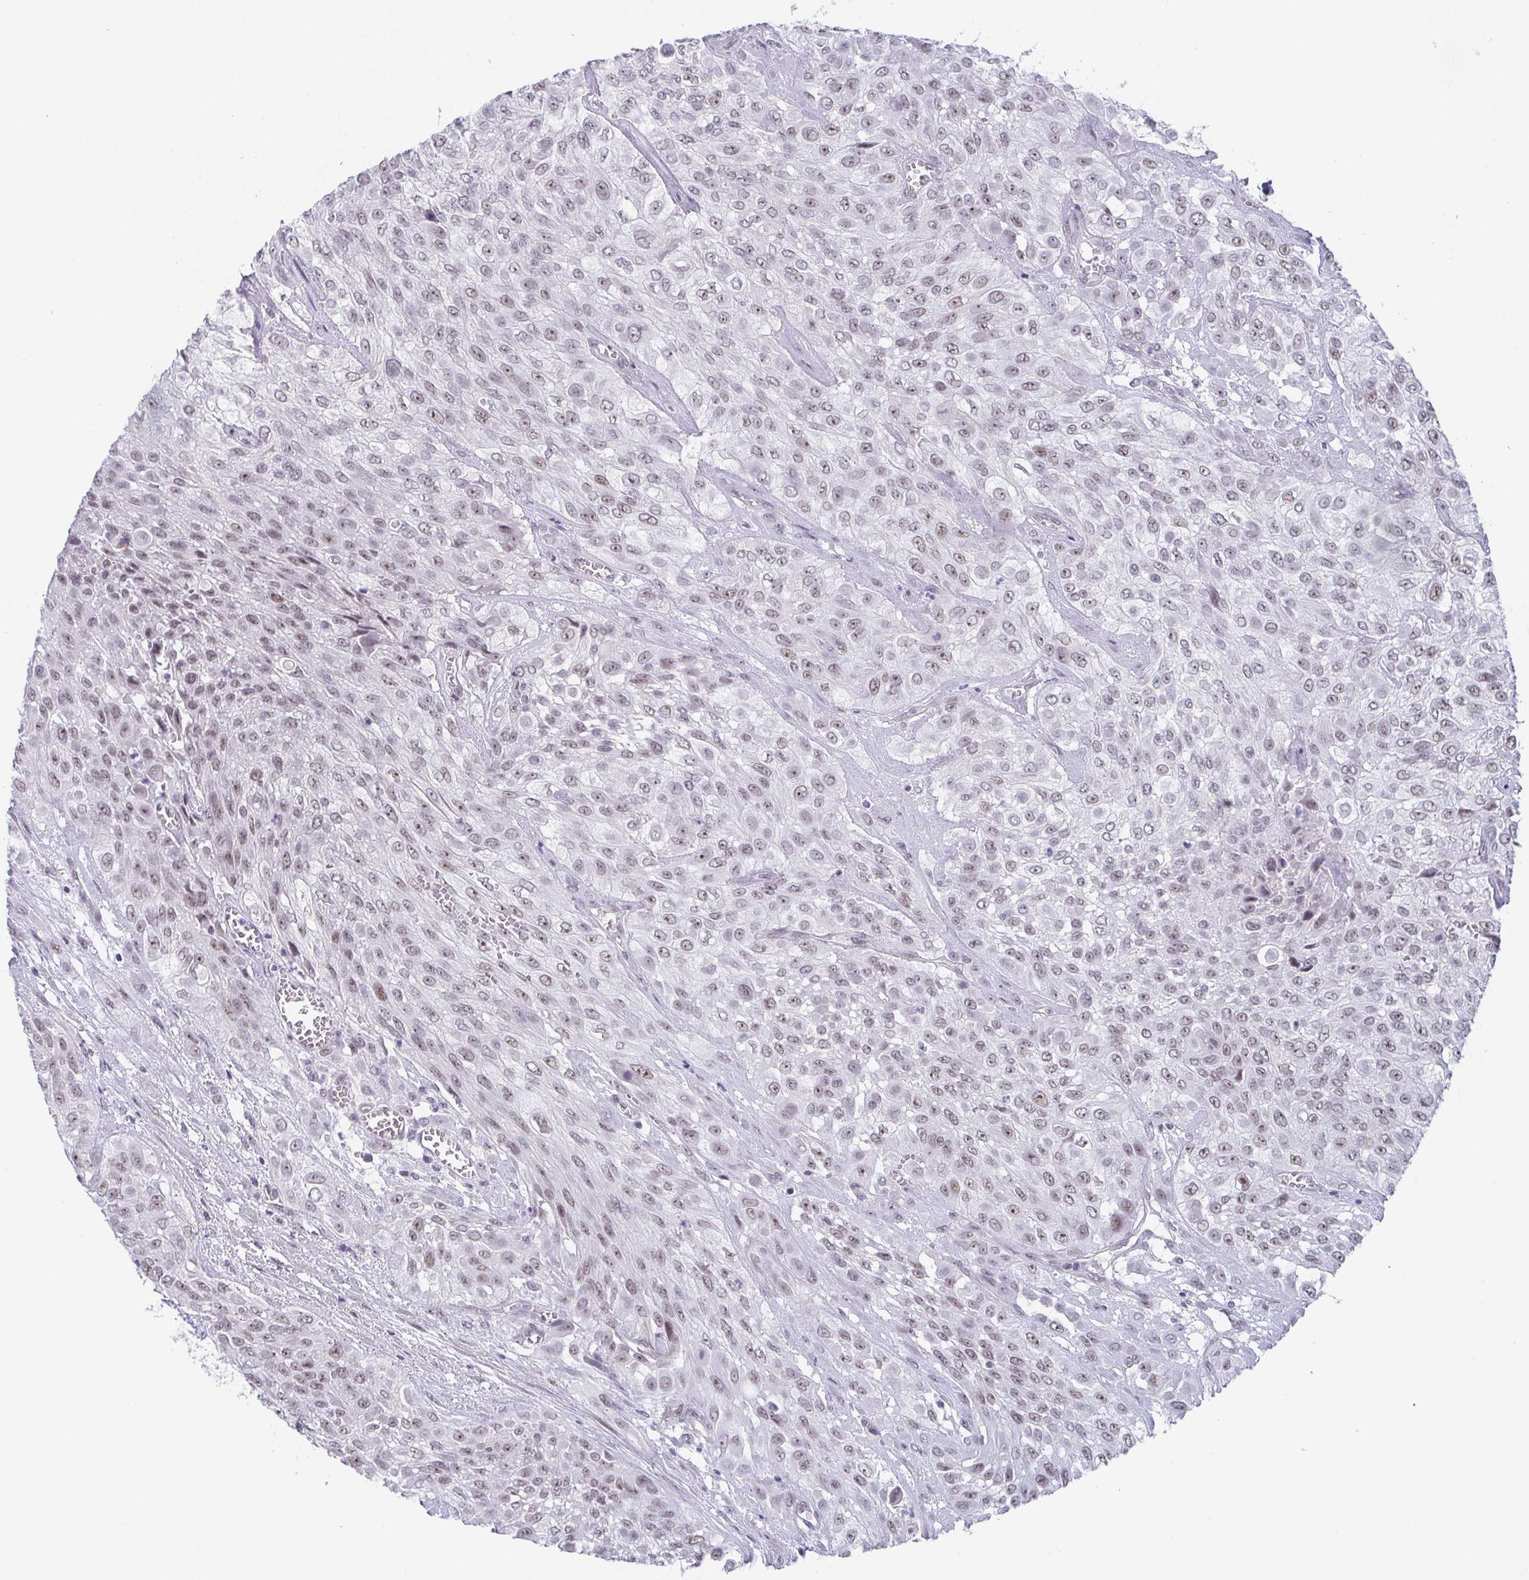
{"staining": {"intensity": "weak", "quantity": "25%-75%", "location": "nuclear"}, "tissue": "urothelial cancer", "cell_type": "Tumor cells", "image_type": "cancer", "snomed": [{"axis": "morphology", "description": "Urothelial carcinoma, High grade"}, {"axis": "topography", "description": "Urinary bladder"}], "caption": "Immunohistochemistry (IHC) (DAB) staining of human urothelial carcinoma (high-grade) exhibits weak nuclear protein positivity in approximately 25%-75% of tumor cells. The protein of interest is shown in brown color, while the nuclei are stained blue.", "gene": "EXOSC7", "patient": {"sex": "male", "age": 57}}